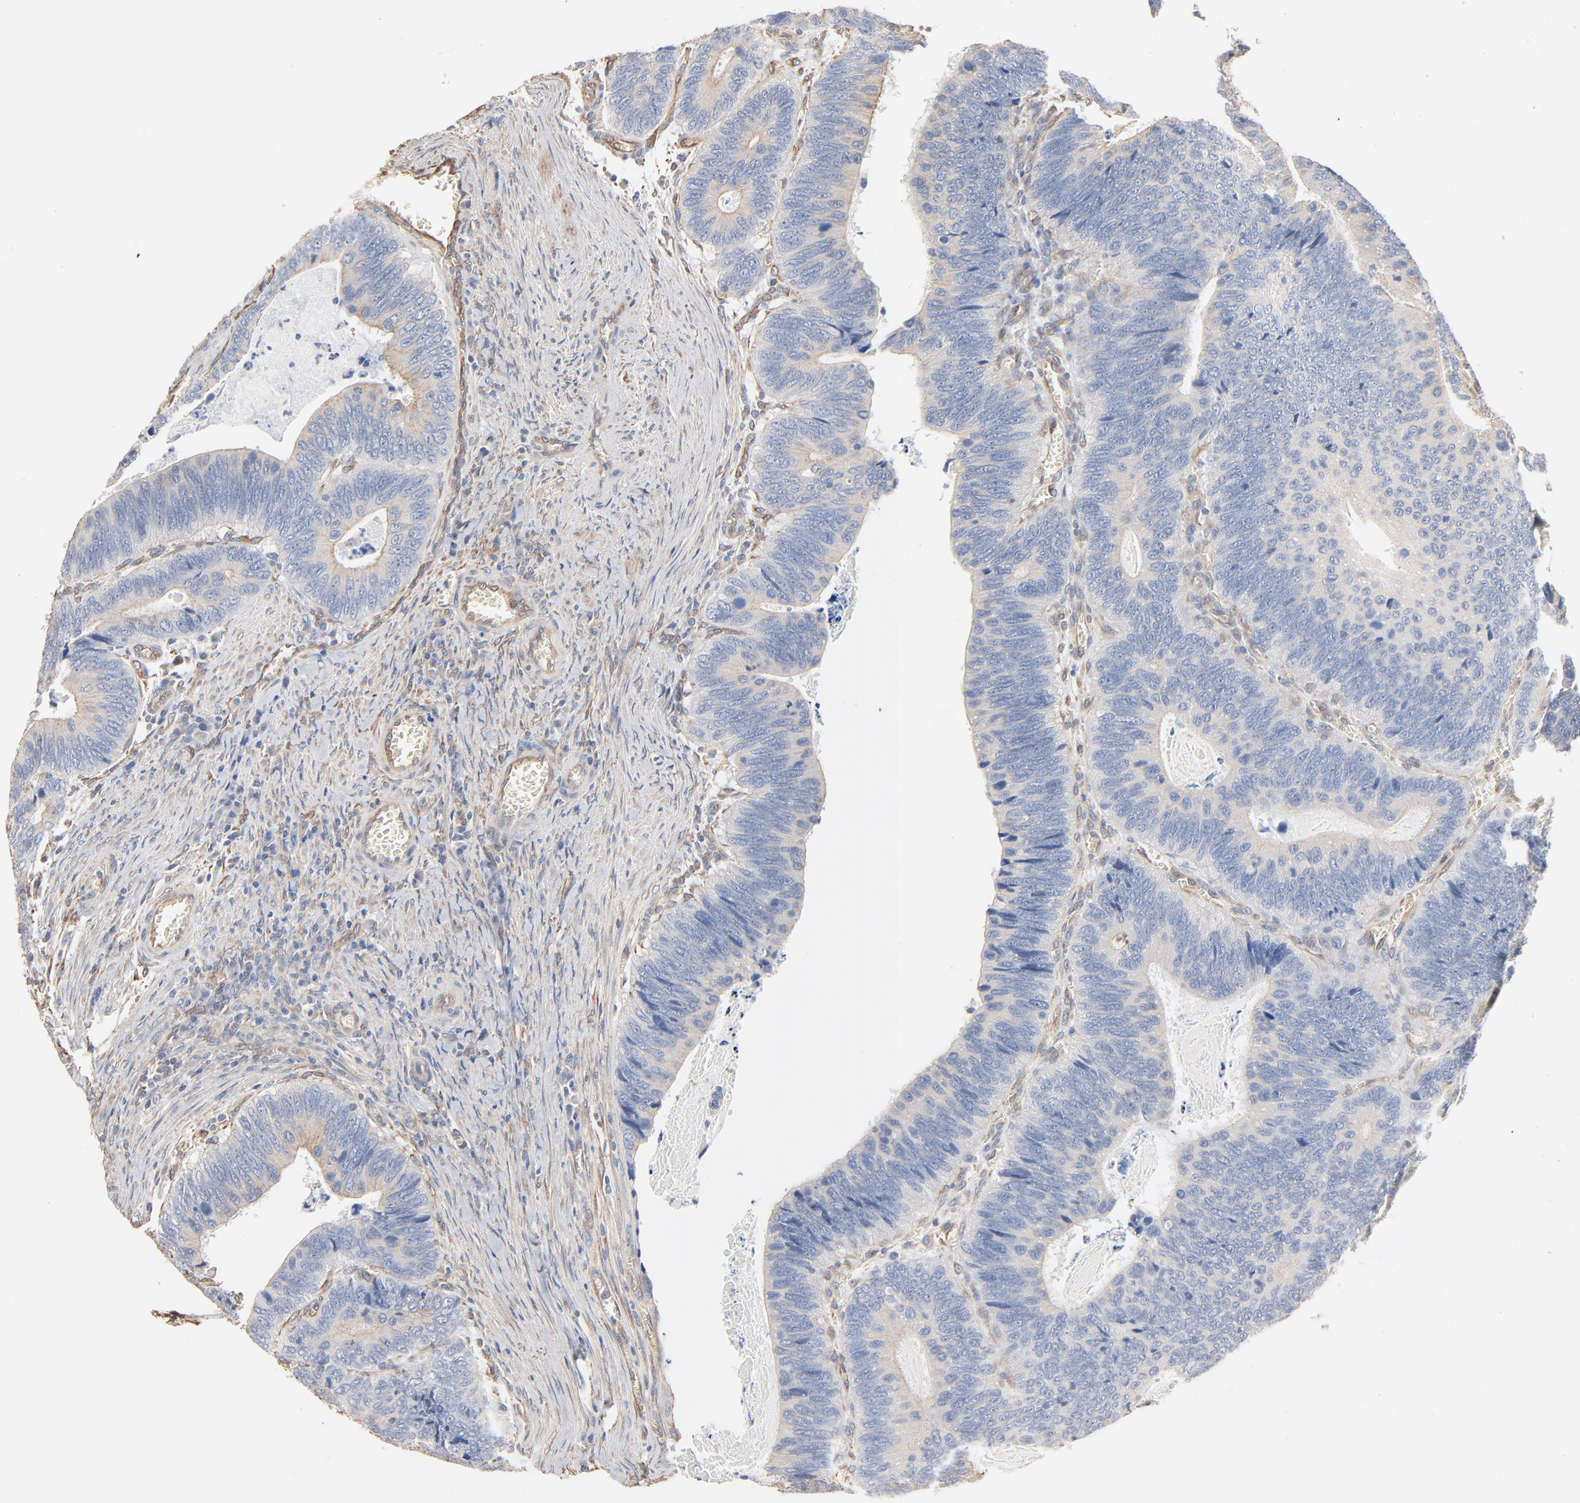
{"staining": {"intensity": "negative", "quantity": "none", "location": "none"}, "tissue": "colorectal cancer", "cell_type": "Tumor cells", "image_type": "cancer", "snomed": [{"axis": "morphology", "description": "Adenocarcinoma, NOS"}, {"axis": "topography", "description": "Colon"}], "caption": "Protein analysis of colorectal cancer (adenocarcinoma) shows no significant staining in tumor cells.", "gene": "ABCD4", "patient": {"sex": "male", "age": 72}}